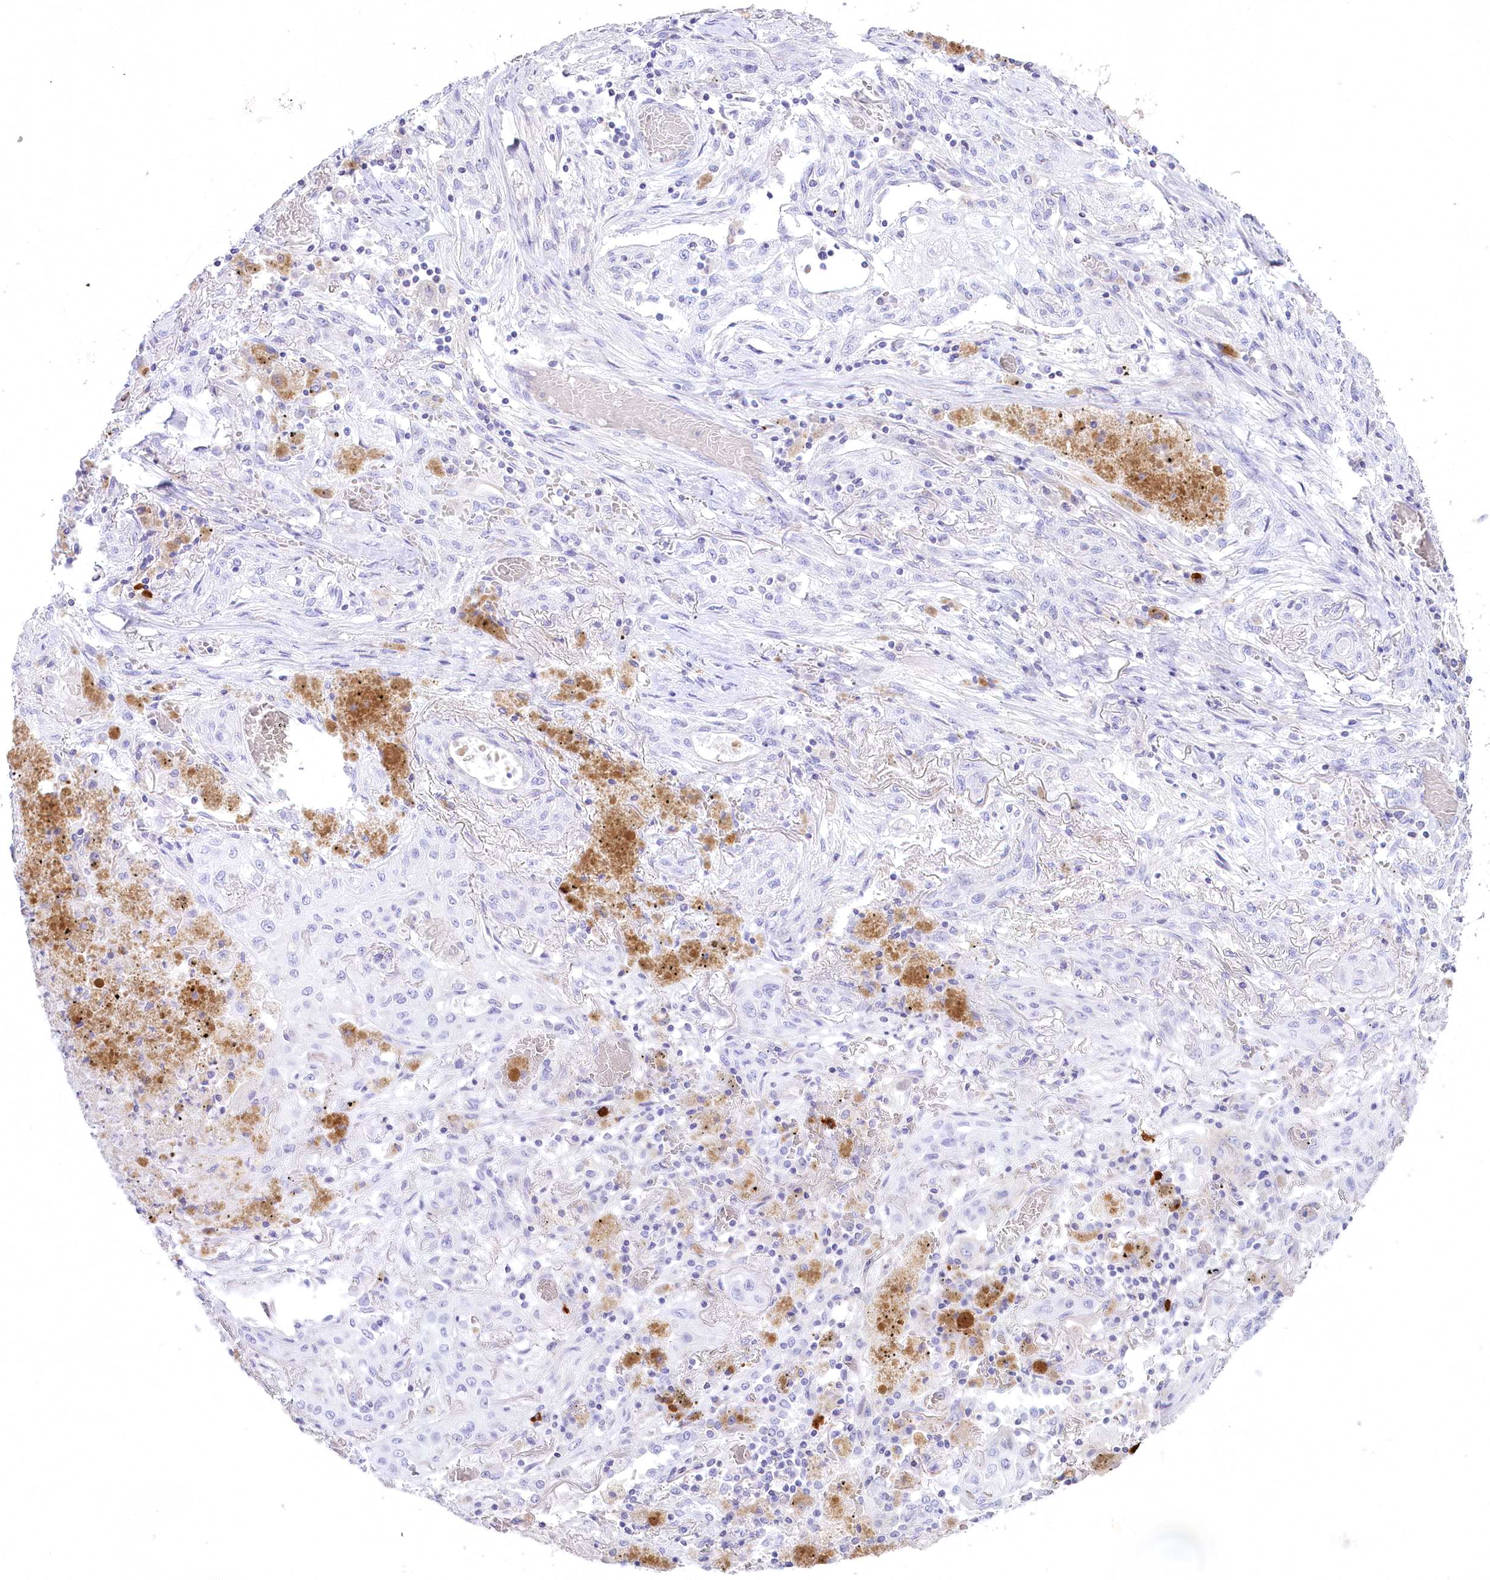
{"staining": {"intensity": "negative", "quantity": "none", "location": "none"}, "tissue": "lung cancer", "cell_type": "Tumor cells", "image_type": "cancer", "snomed": [{"axis": "morphology", "description": "Squamous cell carcinoma, NOS"}, {"axis": "topography", "description": "Lung"}], "caption": "A high-resolution image shows immunohistochemistry (IHC) staining of squamous cell carcinoma (lung), which demonstrates no significant expression in tumor cells. (IHC, brightfield microscopy, high magnification).", "gene": "MYOZ1", "patient": {"sex": "female", "age": 47}}